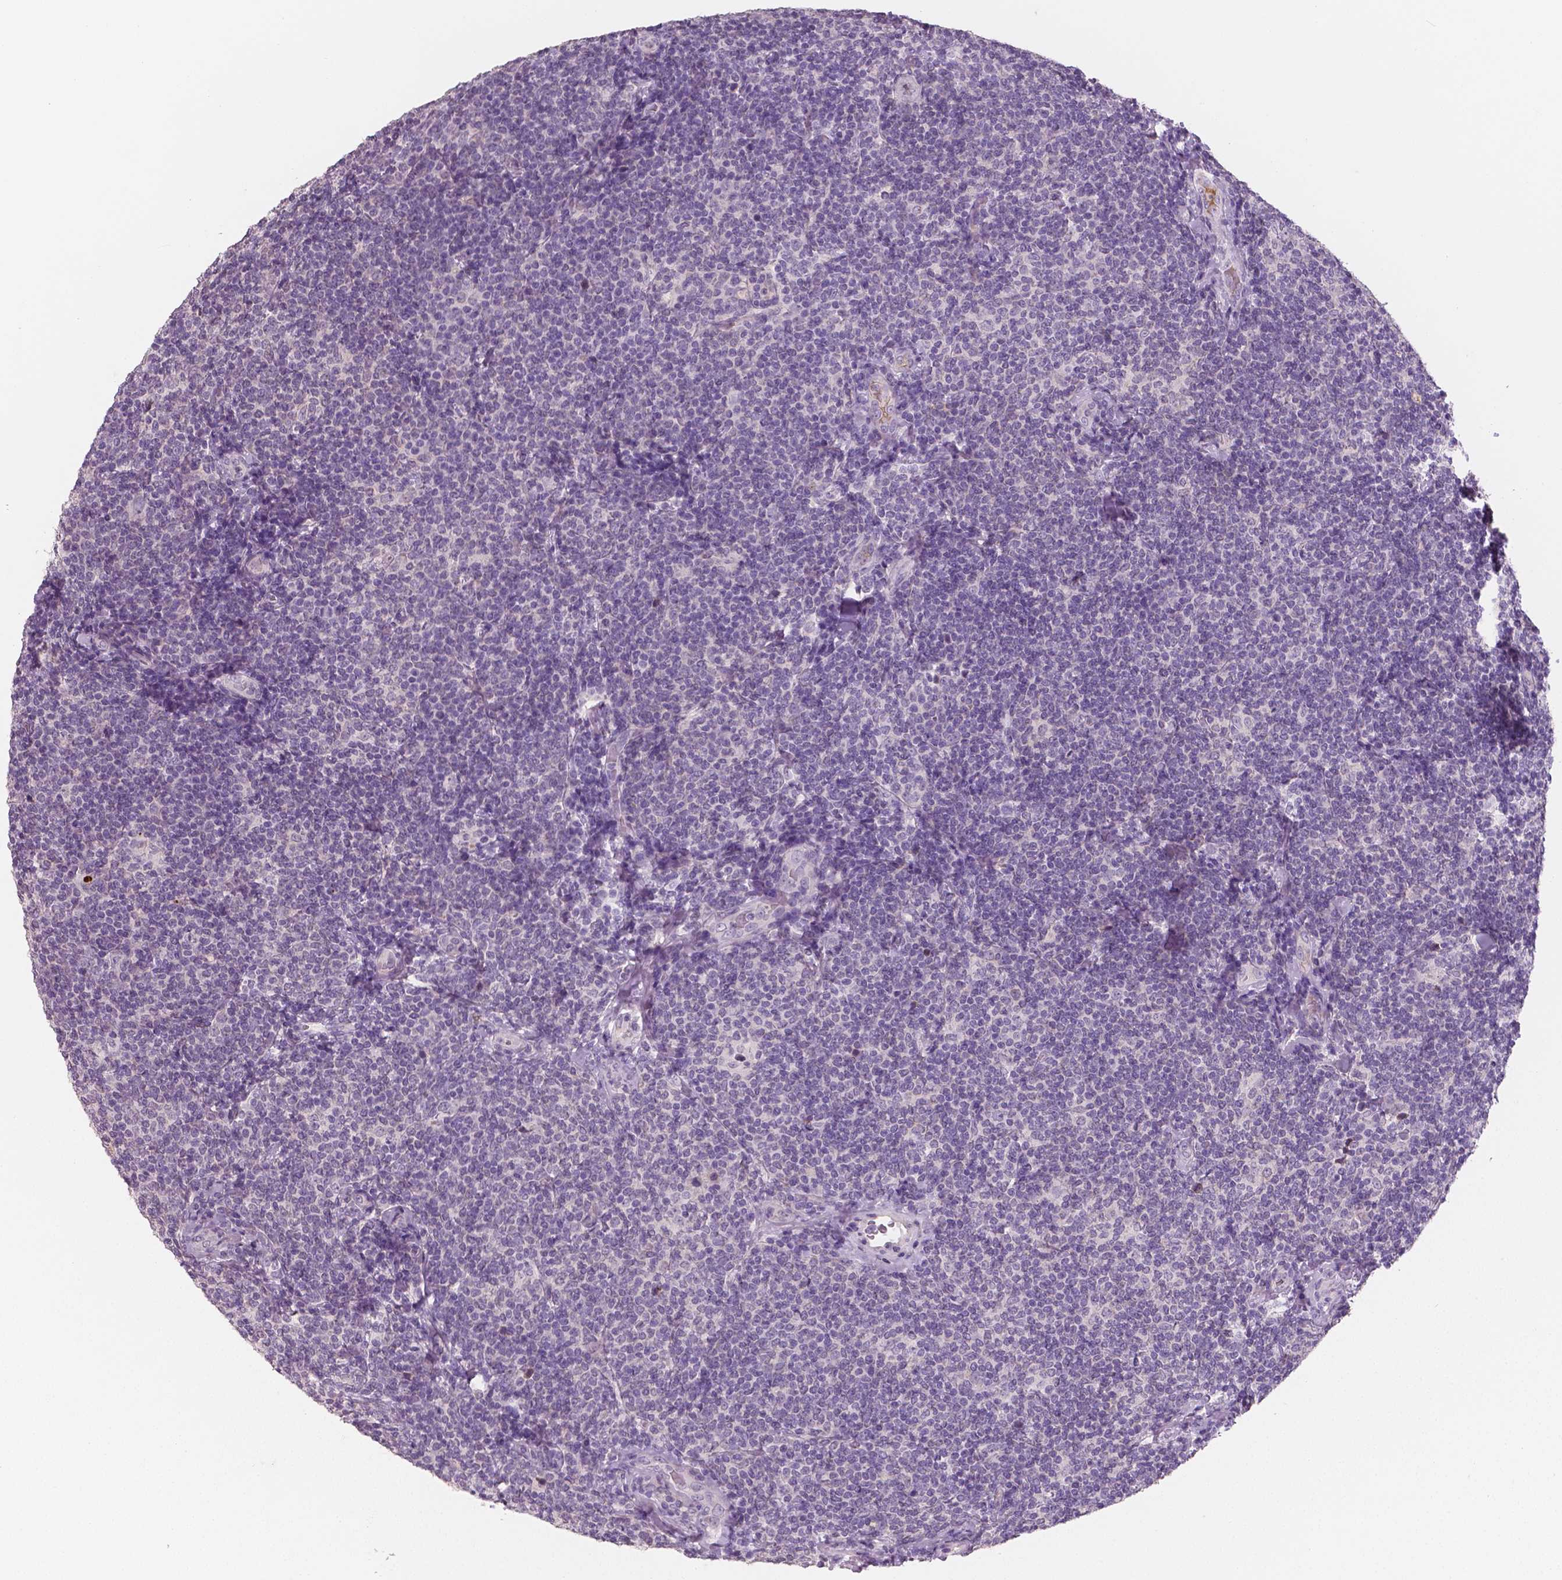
{"staining": {"intensity": "negative", "quantity": "none", "location": "none"}, "tissue": "lymphoma", "cell_type": "Tumor cells", "image_type": "cancer", "snomed": [{"axis": "morphology", "description": "Malignant lymphoma, non-Hodgkin's type, Low grade"}, {"axis": "topography", "description": "Lymph node"}], "caption": "The photomicrograph shows no significant expression in tumor cells of malignant lymphoma, non-Hodgkin's type (low-grade).", "gene": "APOA4", "patient": {"sex": "female", "age": 56}}